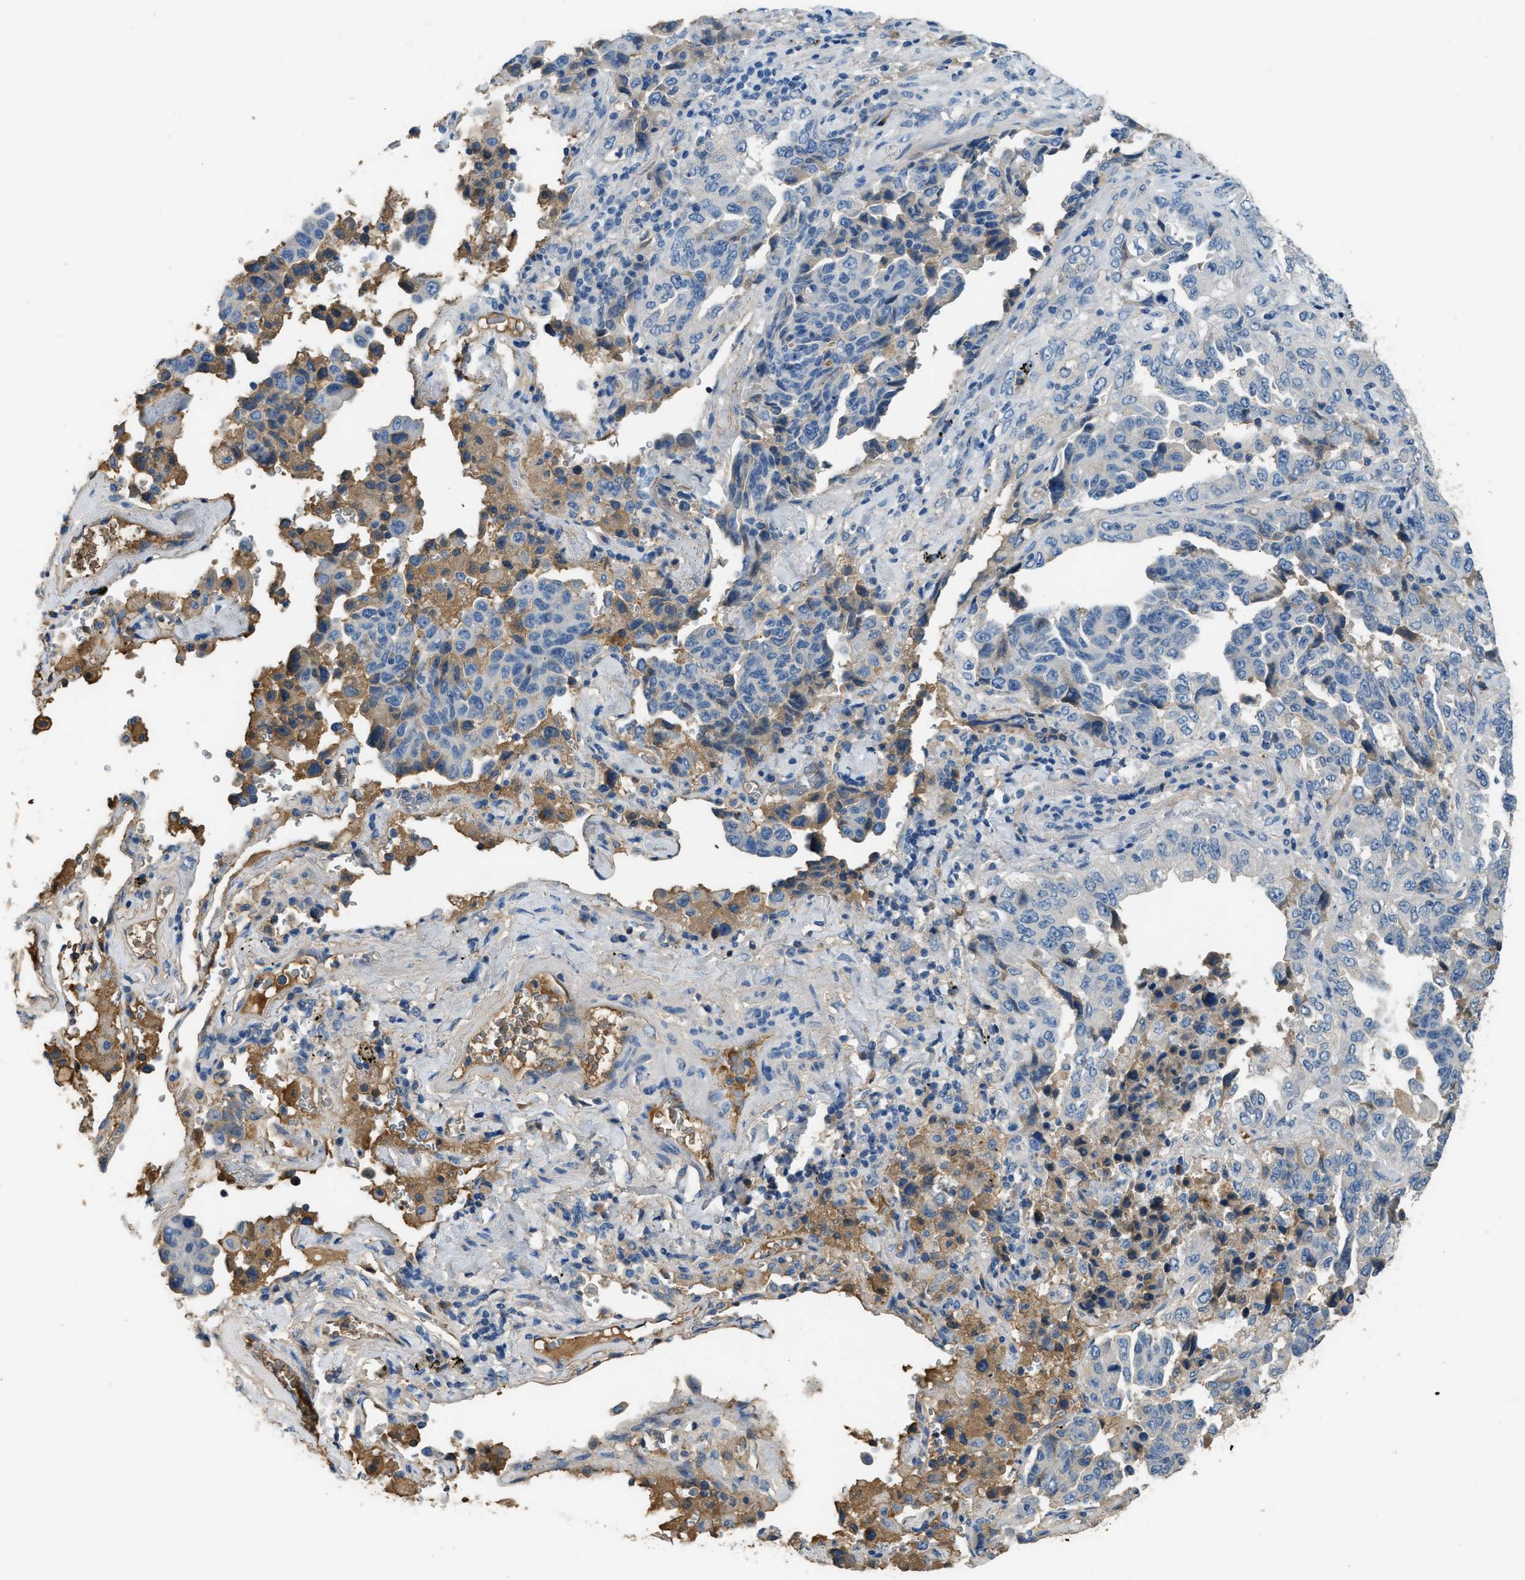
{"staining": {"intensity": "moderate", "quantity": "<25%", "location": "cytoplasmic/membranous"}, "tissue": "lung cancer", "cell_type": "Tumor cells", "image_type": "cancer", "snomed": [{"axis": "morphology", "description": "Adenocarcinoma, NOS"}, {"axis": "topography", "description": "Lung"}], "caption": "Protein staining by immunohistochemistry displays moderate cytoplasmic/membranous positivity in approximately <25% of tumor cells in adenocarcinoma (lung).", "gene": "STC1", "patient": {"sex": "female", "age": 51}}